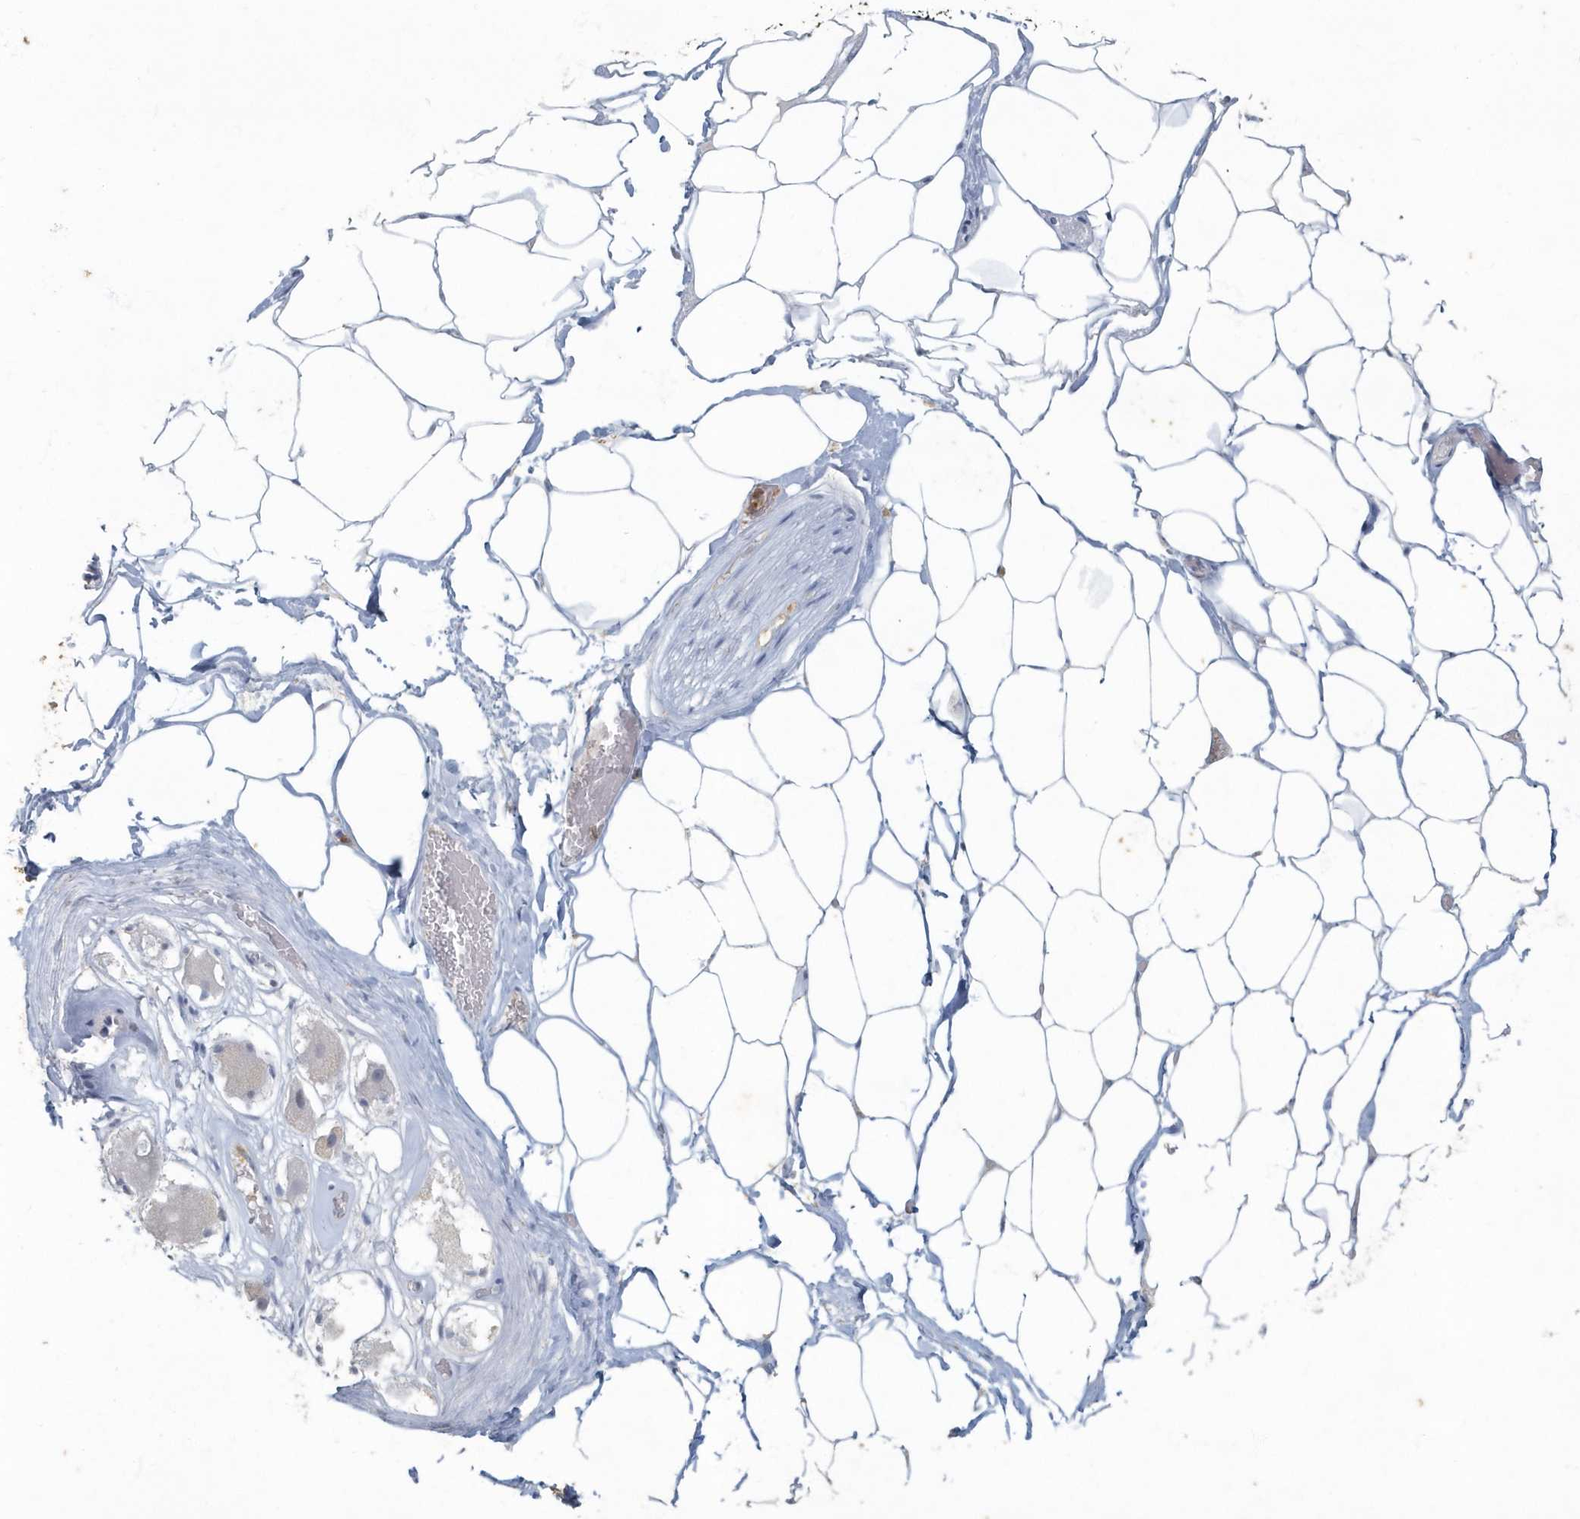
{"staining": {"intensity": "weak", "quantity": "25%-75%", "location": "cytoplasmic/membranous"}, "tissue": "adipose tissue", "cell_type": "Adipocytes", "image_type": "normal", "snomed": [{"axis": "morphology", "description": "Normal tissue, NOS"}, {"axis": "morphology", "description": "Adenocarcinoma, Low grade"}, {"axis": "topography", "description": "Prostate"}, {"axis": "topography", "description": "Peripheral nerve tissue"}], "caption": "Adipocytes show low levels of weak cytoplasmic/membranous expression in about 25%-75% of cells in benign human adipose tissue.", "gene": "MYOT", "patient": {"sex": "male", "age": 63}}